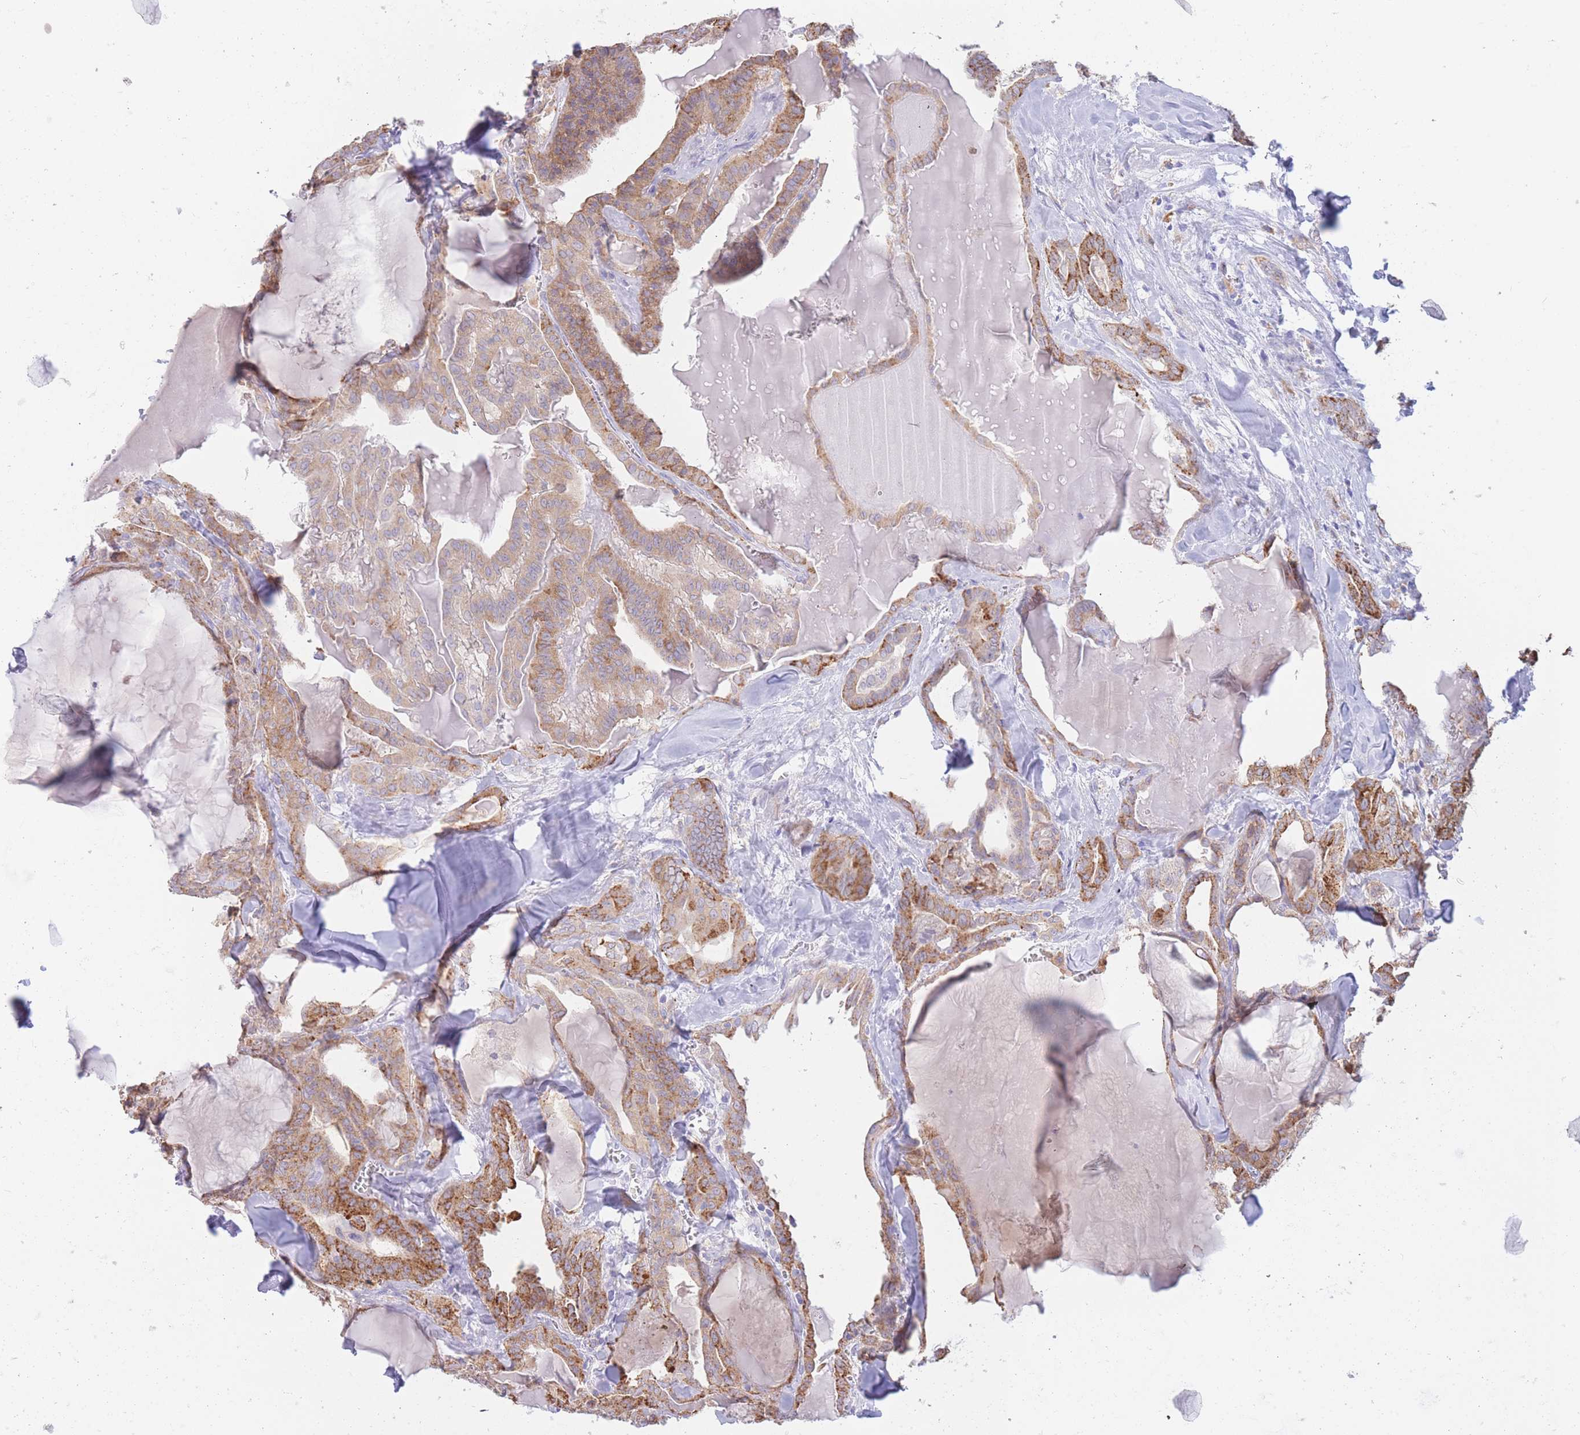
{"staining": {"intensity": "moderate", "quantity": ">75%", "location": "cytoplasmic/membranous"}, "tissue": "thyroid cancer", "cell_type": "Tumor cells", "image_type": "cancer", "snomed": [{"axis": "morphology", "description": "Papillary adenocarcinoma, NOS"}, {"axis": "topography", "description": "Thyroid gland"}], "caption": "Immunohistochemistry (DAB (3,3'-diaminobenzidine)) staining of human thyroid papillary adenocarcinoma exhibits moderate cytoplasmic/membranous protein positivity in approximately >75% of tumor cells. (brown staining indicates protein expression, while blue staining denotes nuclei).", "gene": "FAH", "patient": {"sex": "male", "age": 52}}